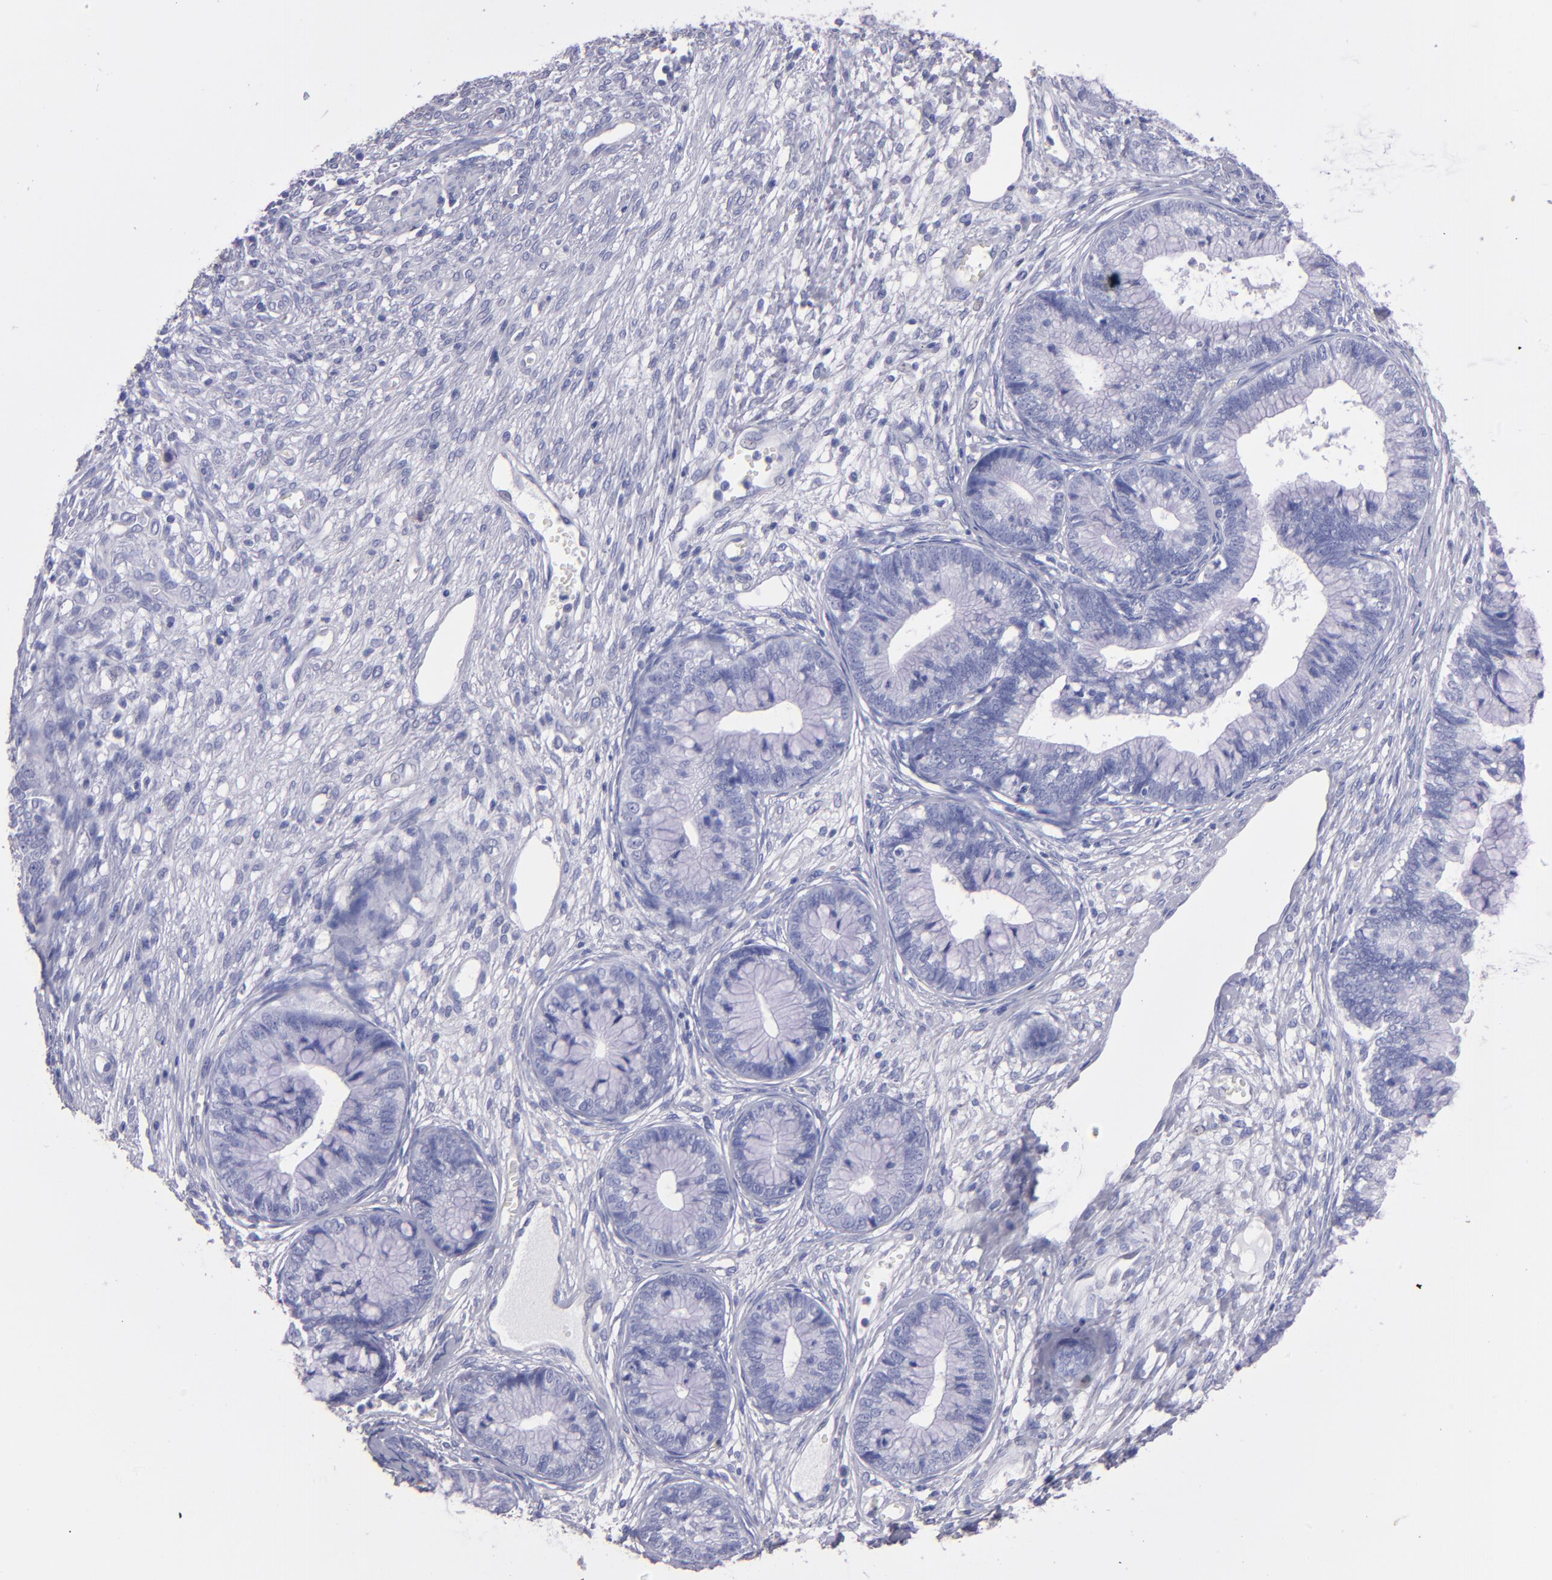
{"staining": {"intensity": "negative", "quantity": "none", "location": "none"}, "tissue": "cervical cancer", "cell_type": "Tumor cells", "image_type": "cancer", "snomed": [{"axis": "morphology", "description": "Adenocarcinoma, NOS"}, {"axis": "topography", "description": "Cervix"}], "caption": "This photomicrograph is of cervical adenocarcinoma stained with immunohistochemistry to label a protein in brown with the nuclei are counter-stained blue. There is no positivity in tumor cells.", "gene": "TG", "patient": {"sex": "female", "age": 44}}